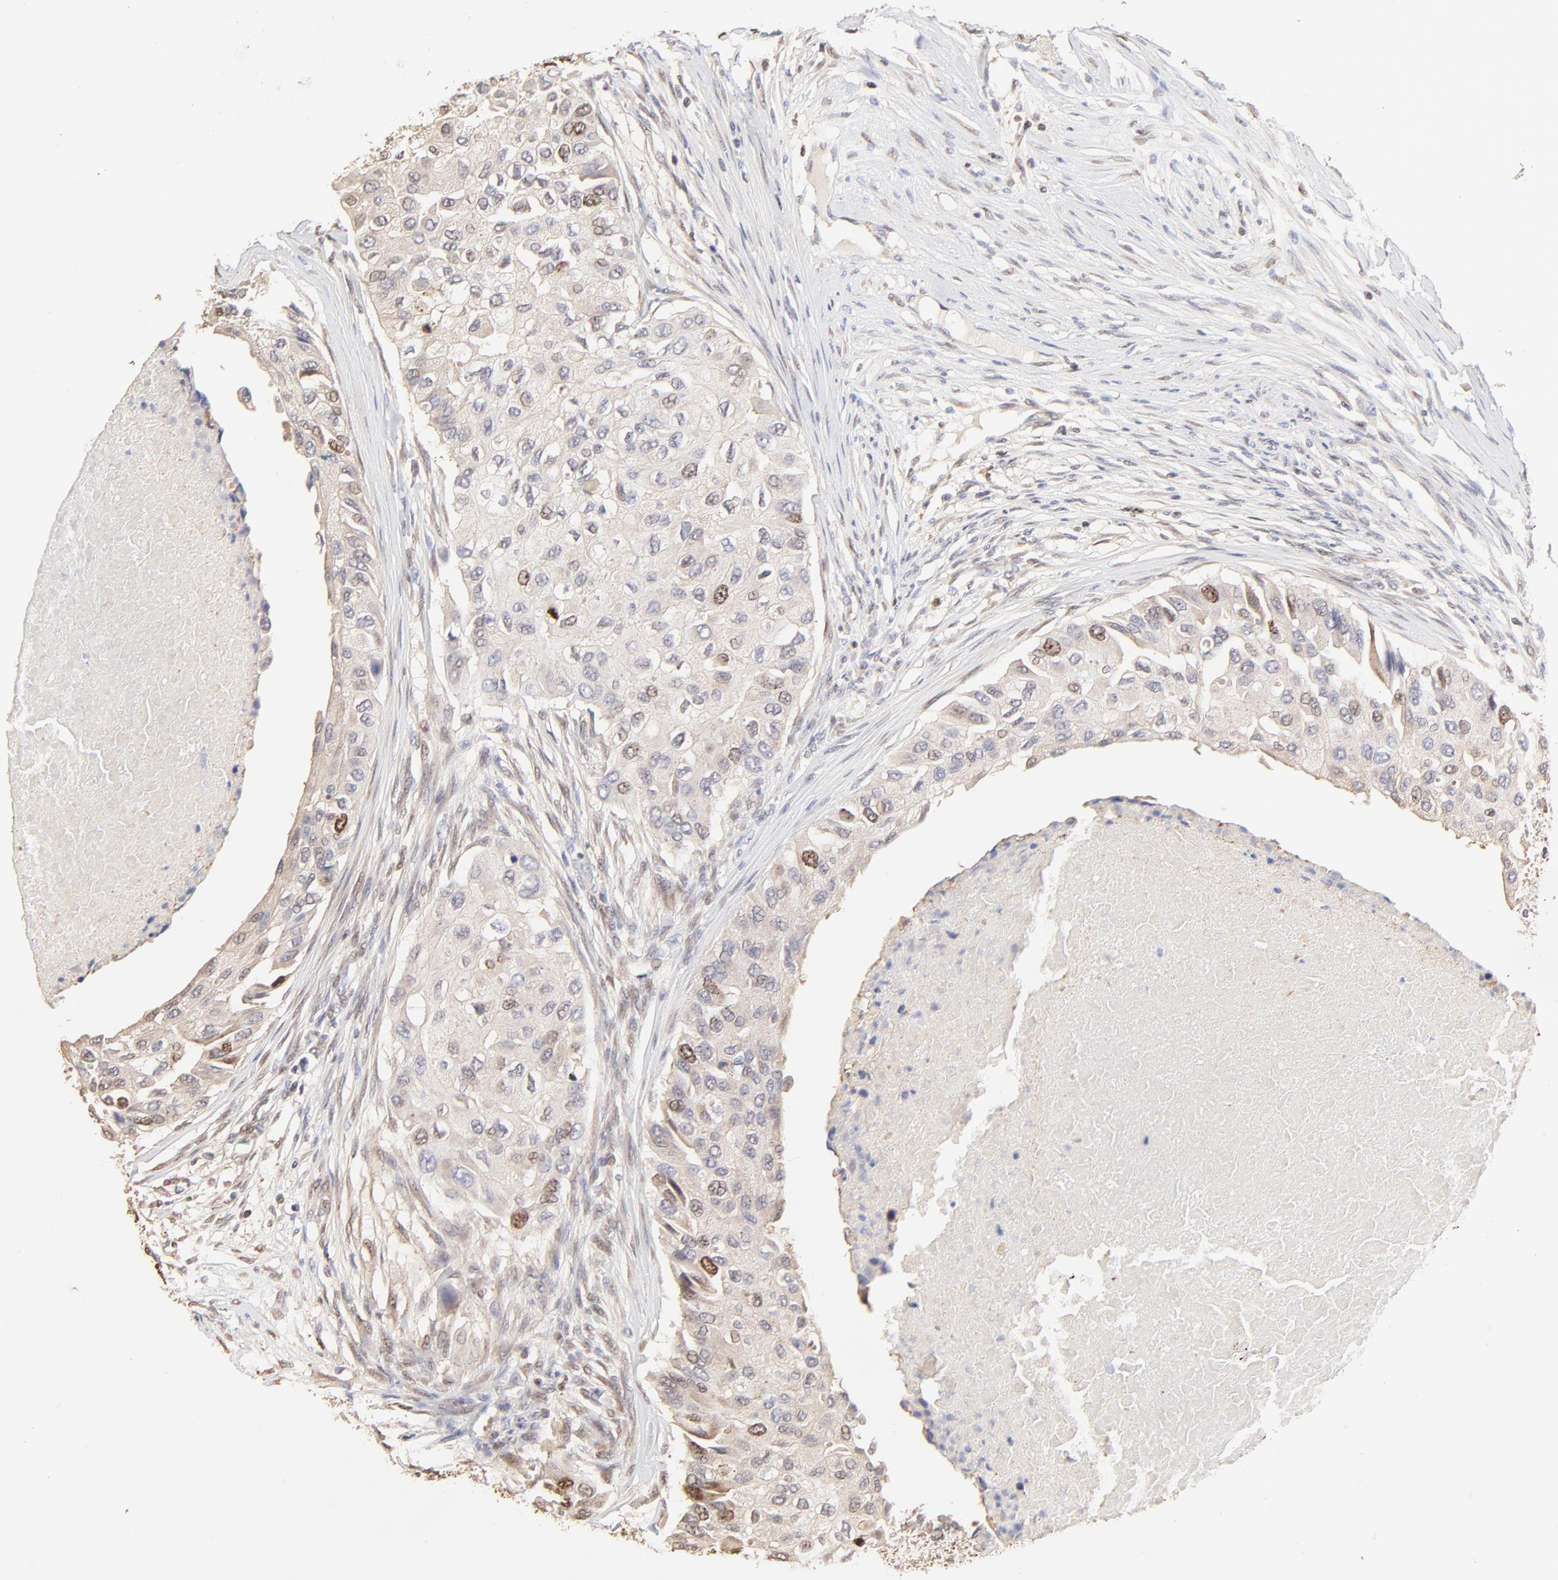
{"staining": {"intensity": "weak", "quantity": "<25%", "location": "nuclear"}, "tissue": "breast cancer", "cell_type": "Tumor cells", "image_type": "cancer", "snomed": [{"axis": "morphology", "description": "Normal tissue, NOS"}, {"axis": "morphology", "description": "Duct carcinoma"}, {"axis": "topography", "description": "Breast"}], "caption": "This photomicrograph is of breast cancer (invasive ductal carcinoma) stained with immunohistochemistry to label a protein in brown with the nuclei are counter-stained blue. There is no positivity in tumor cells.", "gene": "BIRC5", "patient": {"sex": "female", "age": 49}}